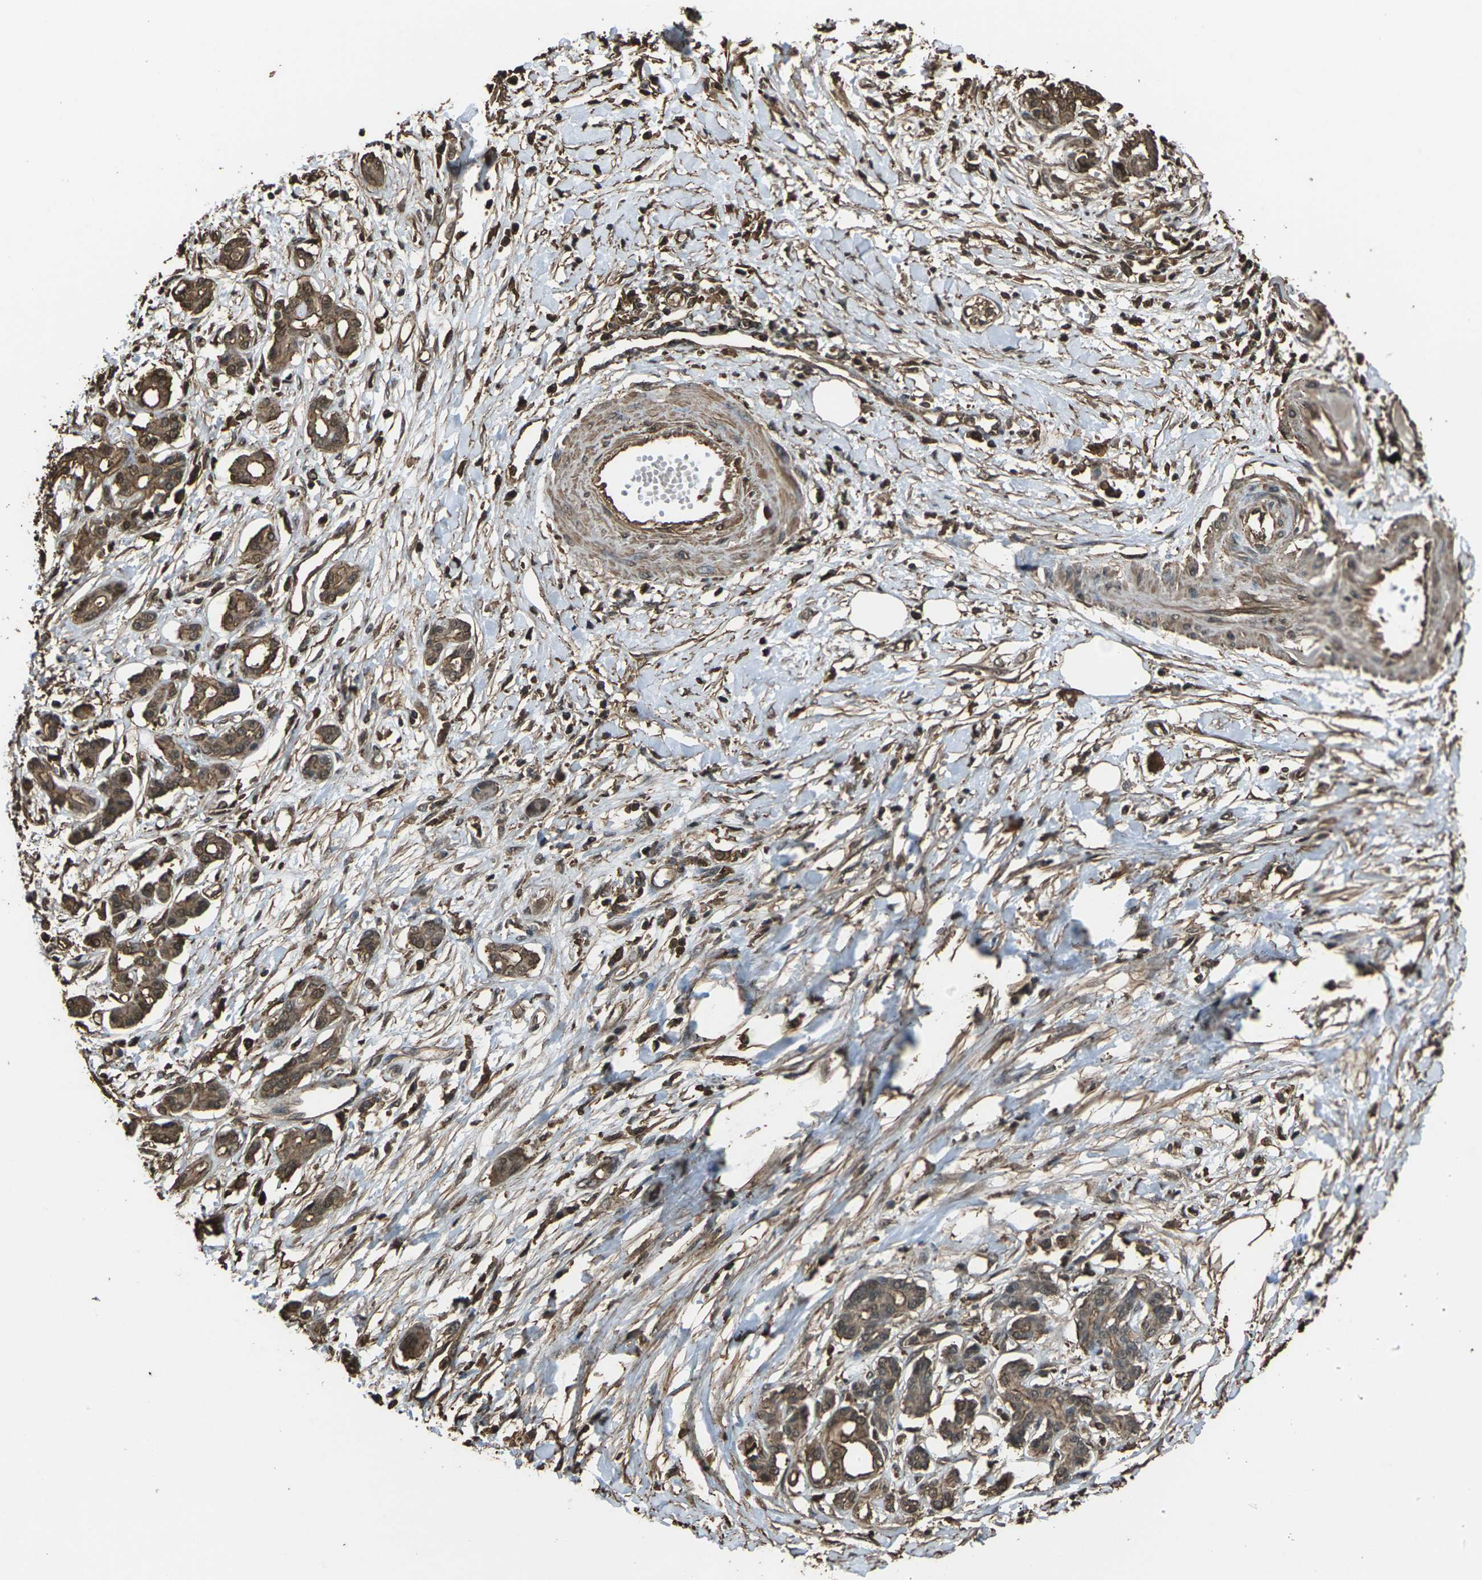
{"staining": {"intensity": "moderate", "quantity": ">75%", "location": "cytoplasmic/membranous"}, "tissue": "pancreatic cancer", "cell_type": "Tumor cells", "image_type": "cancer", "snomed": [{"axis": "morphology", "description": "Adenocarcinoma, NOS"}, {"axis": "topography", "description": "Pancreas"}], "caption": "Protein staining shows moderate cytoplasmic/membranous positivity in about >75% of tumor cells in pancreatic cancer.", "gene": "DHPS", "patient": {"sex": "male", "age": 56}}